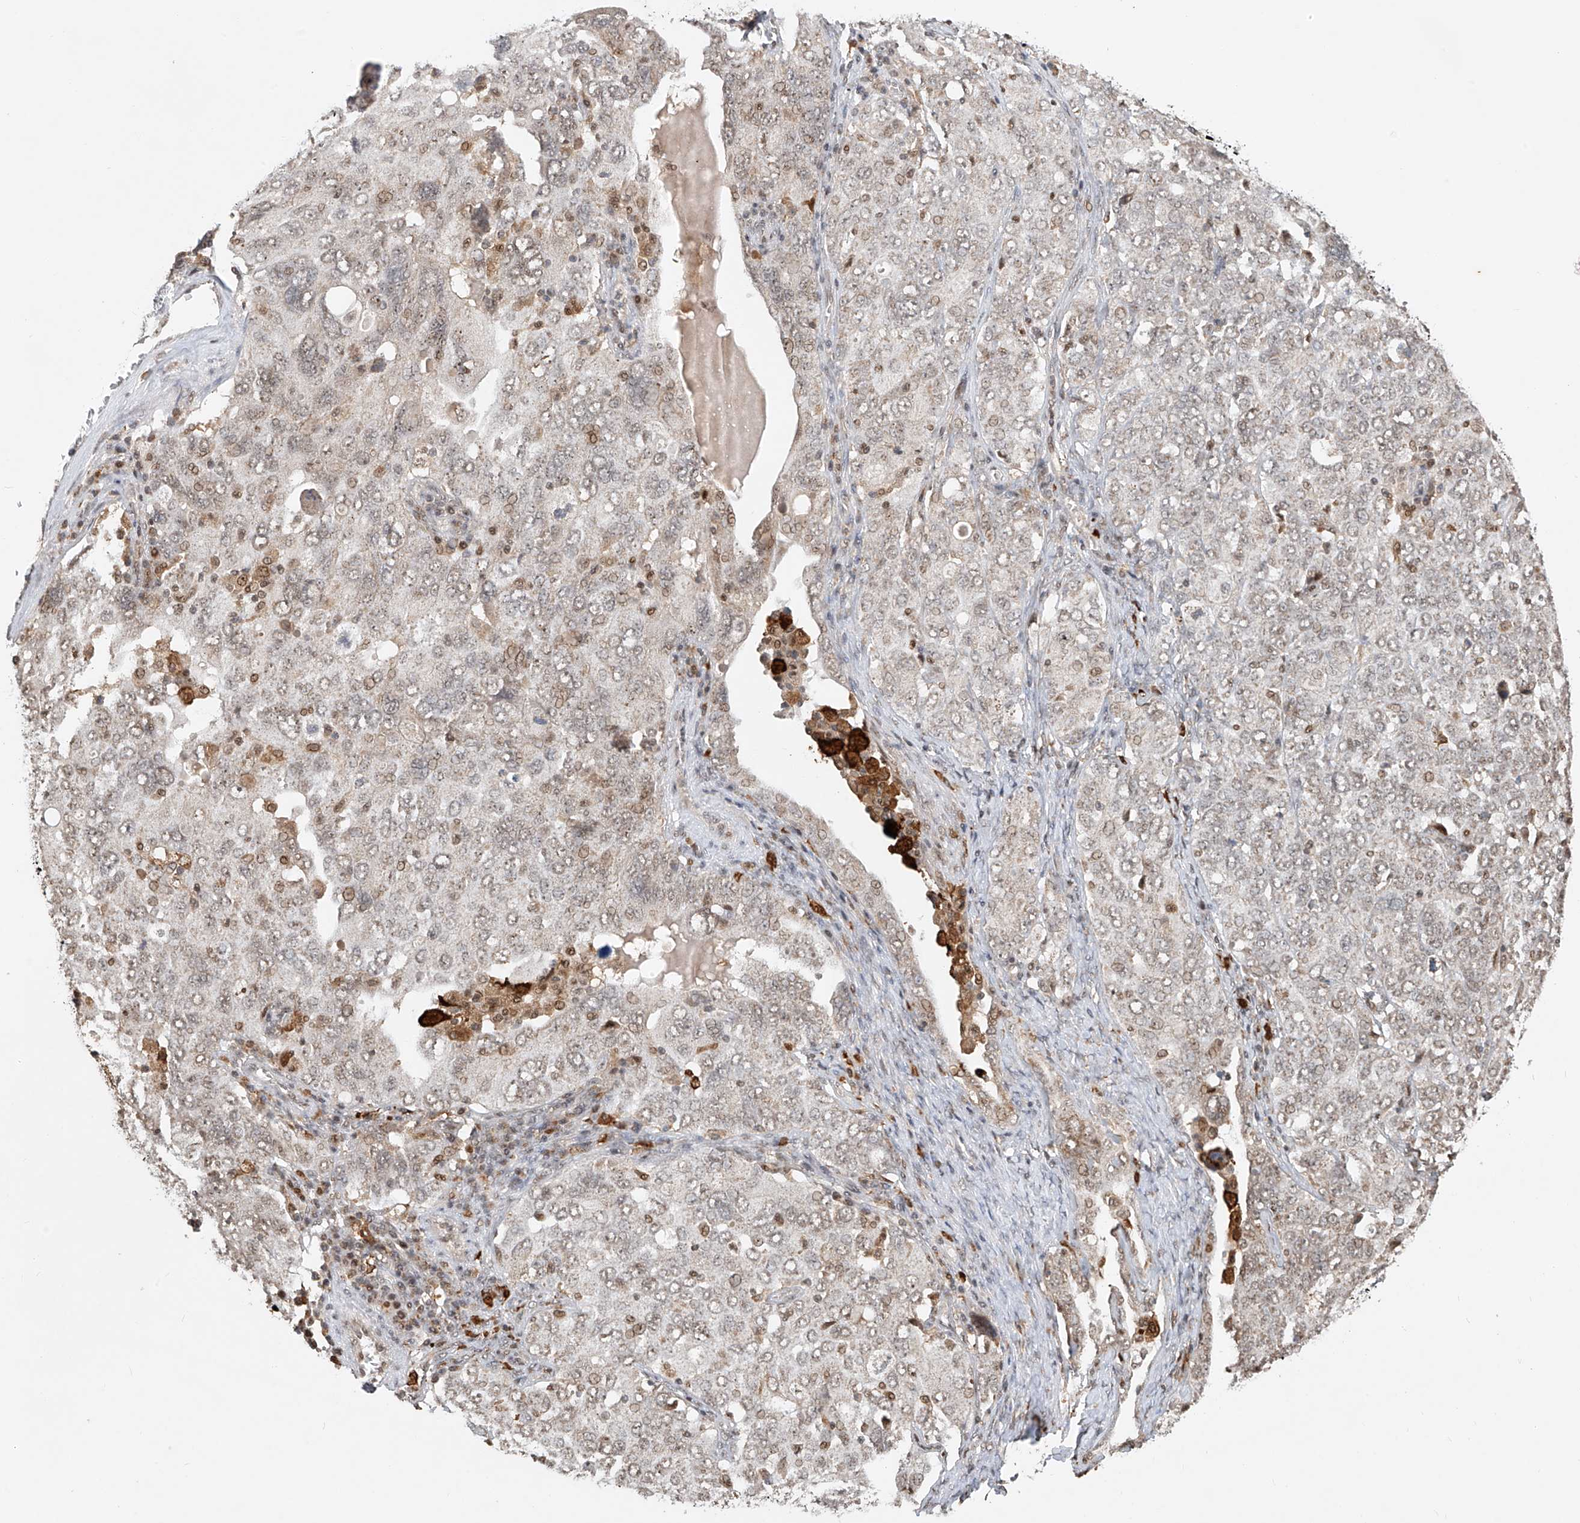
{"staining": {"intensity": "weak", "quantity": "<25%", "location": "nuclear"}, "tissue": "ovarian cancer", "cell_type": "Tumor cells", "image_type": "cancer", "snomed": [{"axis": "morphology", "description": "Carcinoma, endometroid"}, {"axis": "topography", "description": "Ovary"}], "caption": "The histopathology image displays no significant expression in tumor cells of endometroid carcinoma (ovarian).", "gene": "SYTL3", "patient": {"sex": "female", "age": 62}}